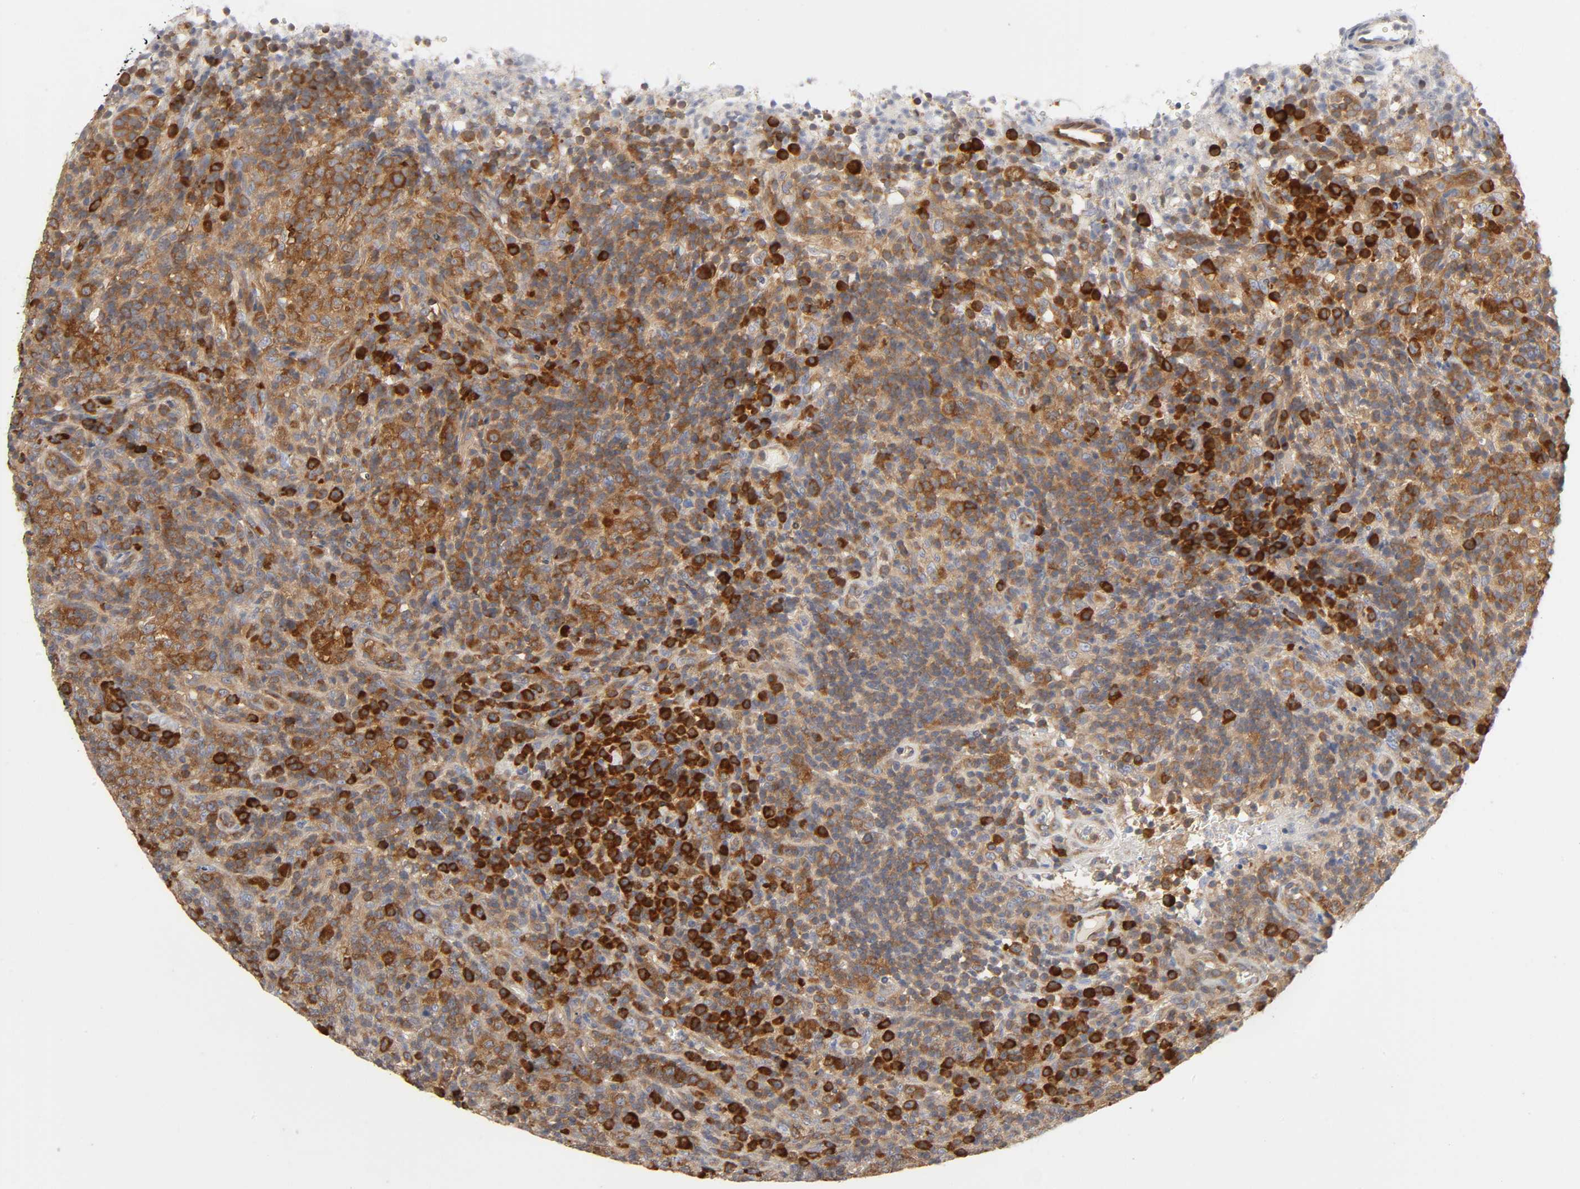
{"staining": {"intensity": "strong", "quantity": ">75%", "location": "cytoplasmic/membranous"}, "tissue": "lymphoma", "cell_type": "Tumor cells", "image_type": "cancer", "snomed": [{"axis": "morphology", "description": "Malignant lymphoma, non-Hodgkin's type, High grade"}, {"axis": "topography", "description": "Lymph node"}], "caption": "Immunohistochemical staining of malignant lymphoma, non-Hodgkin's type (high-grade) shows high levels of strong cytoplasmic/membranous expression in approximately >75% of tumor cells.", "gene": "SCHIP1", "patient": {"sex": "female", "age": 76}}